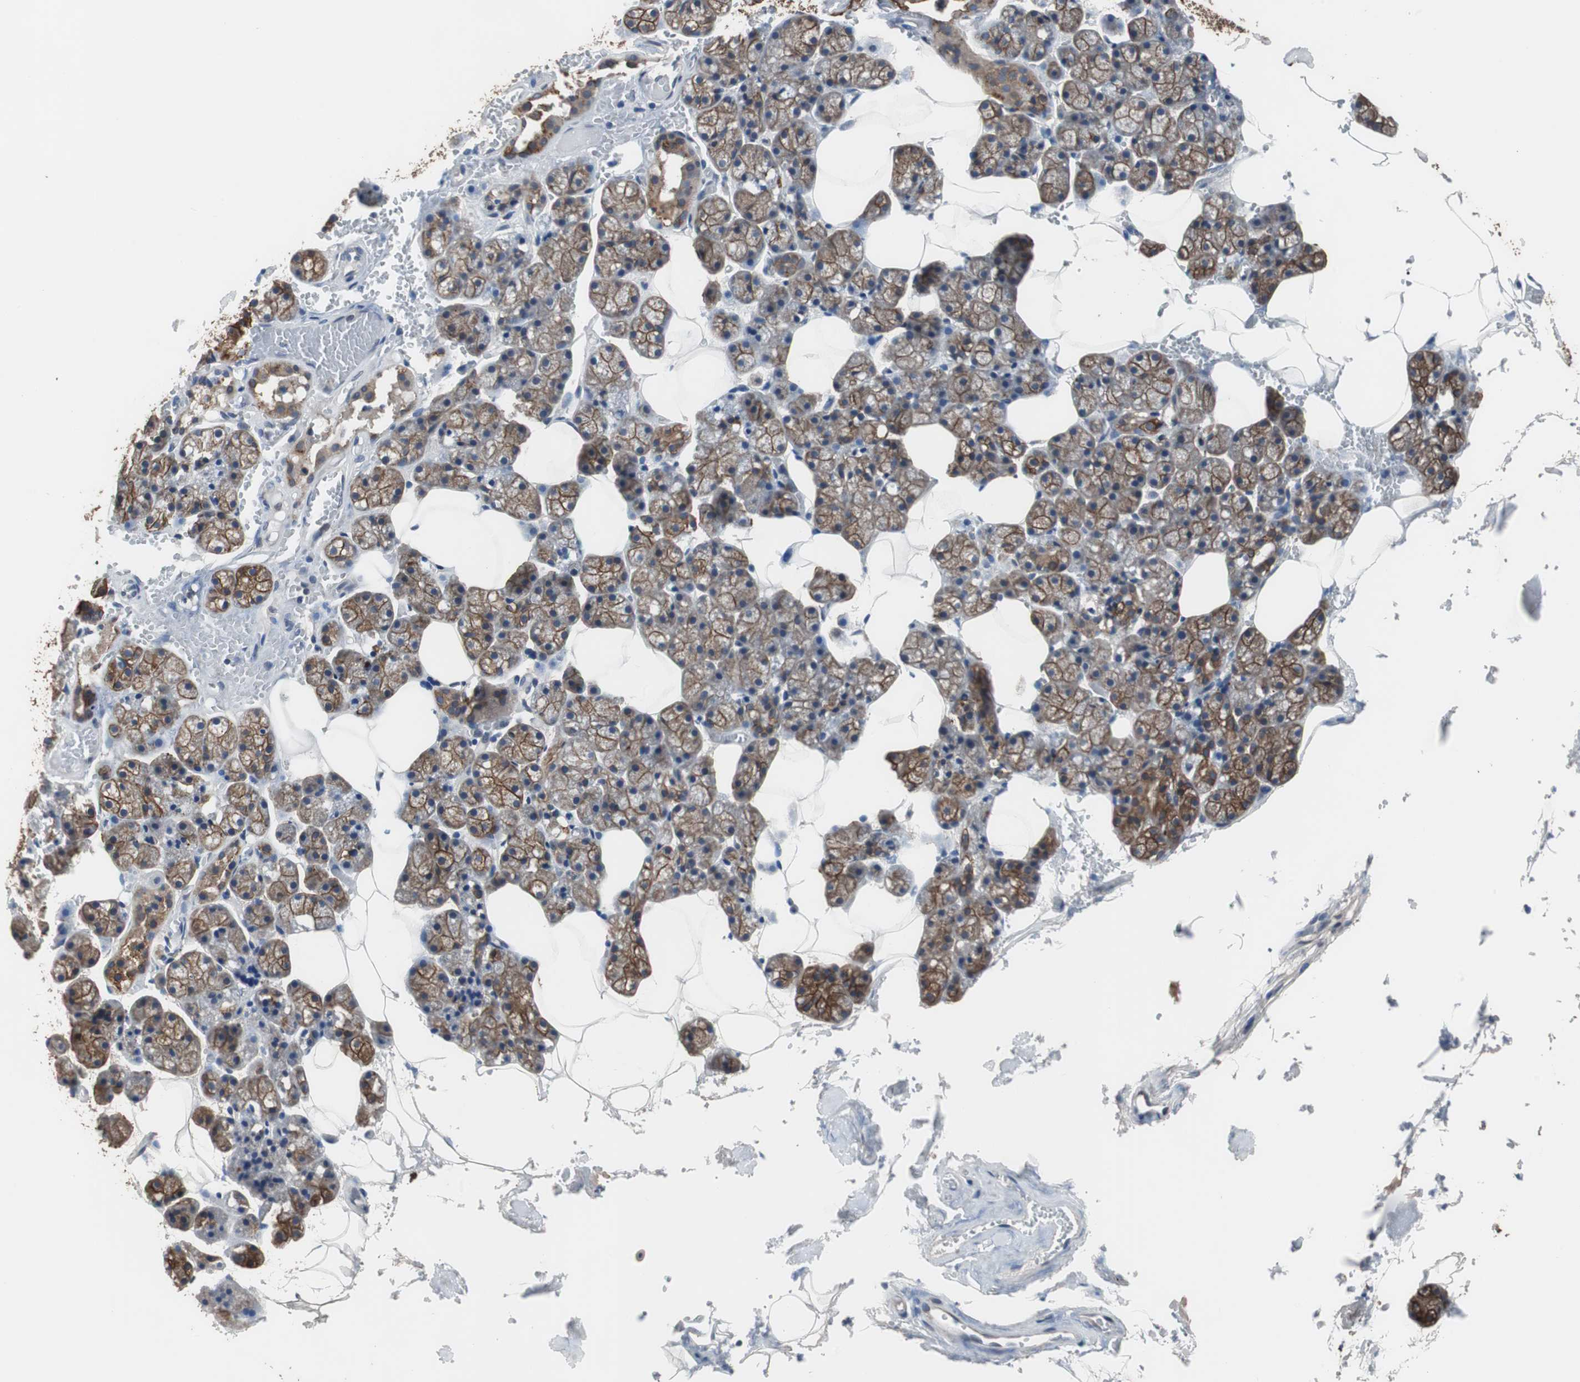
{"staining": {"intensity": "moderate", "quantity": ">75%", "location": "cytoplasmic/membranous"}, "tissue": "salivary gland", "cell_type": "Glandular cells", "image_type": "normal", "snomed": [{"axis": "morphology", "description": "Normal tissue, NOS"}, {"axis": "topography", "description": "Salivary gland"}], "caption": "A brown stain labels moderate cytoplasmic/membranous expression of a protein in glandular cells of unremarkable human salivary gland. (Stains: DAB (3,3'-diaminobenzidine) in brown, nuclei in blue, Microscopy: brightfield microscopy at high magnification).", "gene": "USP10", "patient": {"sex": "male", "age": 62}}